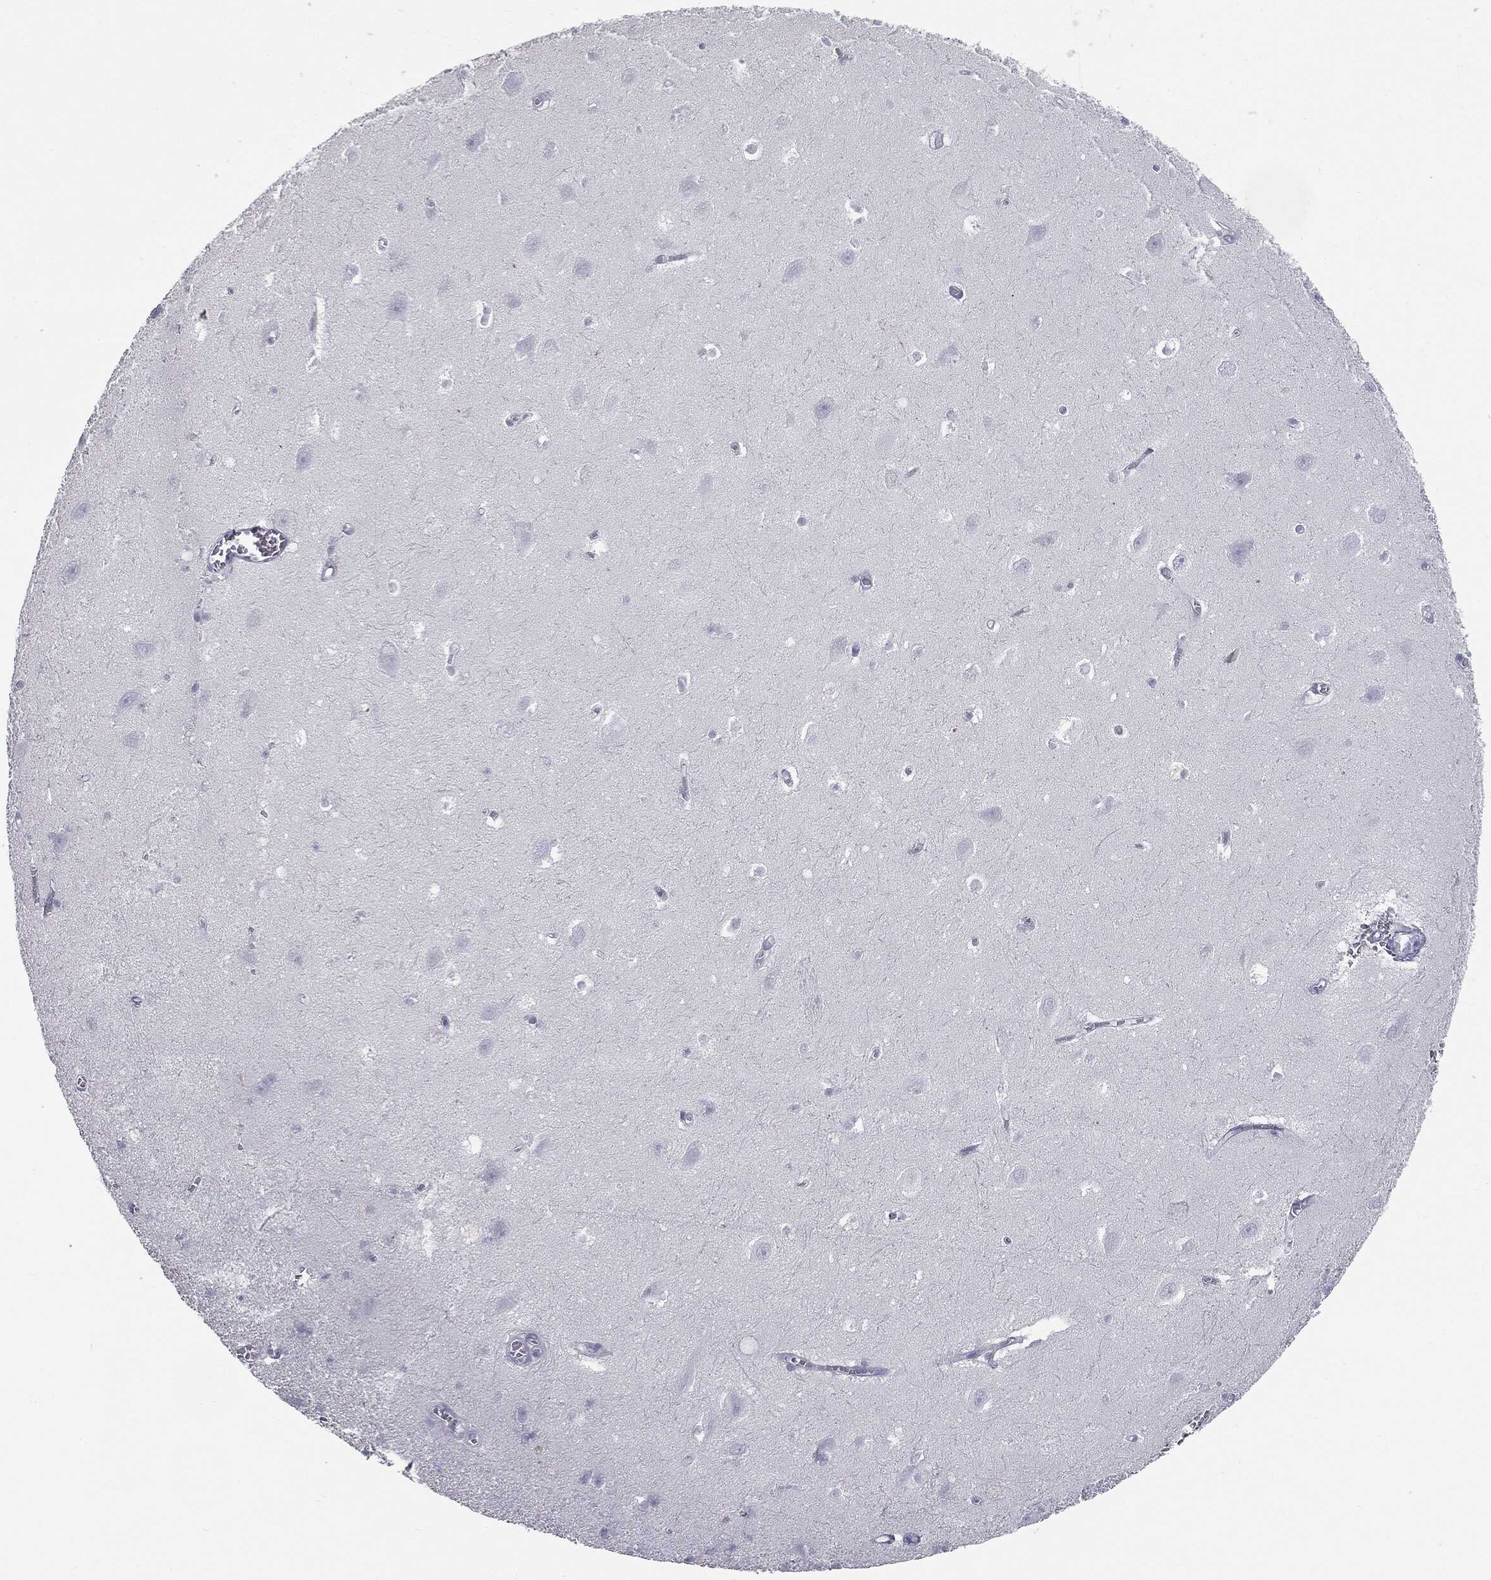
{"staining": {"intensity": "negative", "quantity": "none", "location": "none"}, "tissue": "hippocampus", "cell_type": "Glial cells", "image_type": "normal", "snomed": [{"axis": "morphology", "description": "Normal tissue, NOS"}, {"axis": "topography", "description": "Hippocampus"}], "caption": "The histopathology image demonstrates no staining of glial cells in benign hippocampus. Brightfield microscopy of immunohistochemistry (IHC) stained with DAB (3,3'-diaminobenzidine) (brown) and hematoxylin (blue), captured at high magnification.", "gene": "TPO", "patient": {"sex": "female", "age": 64}}